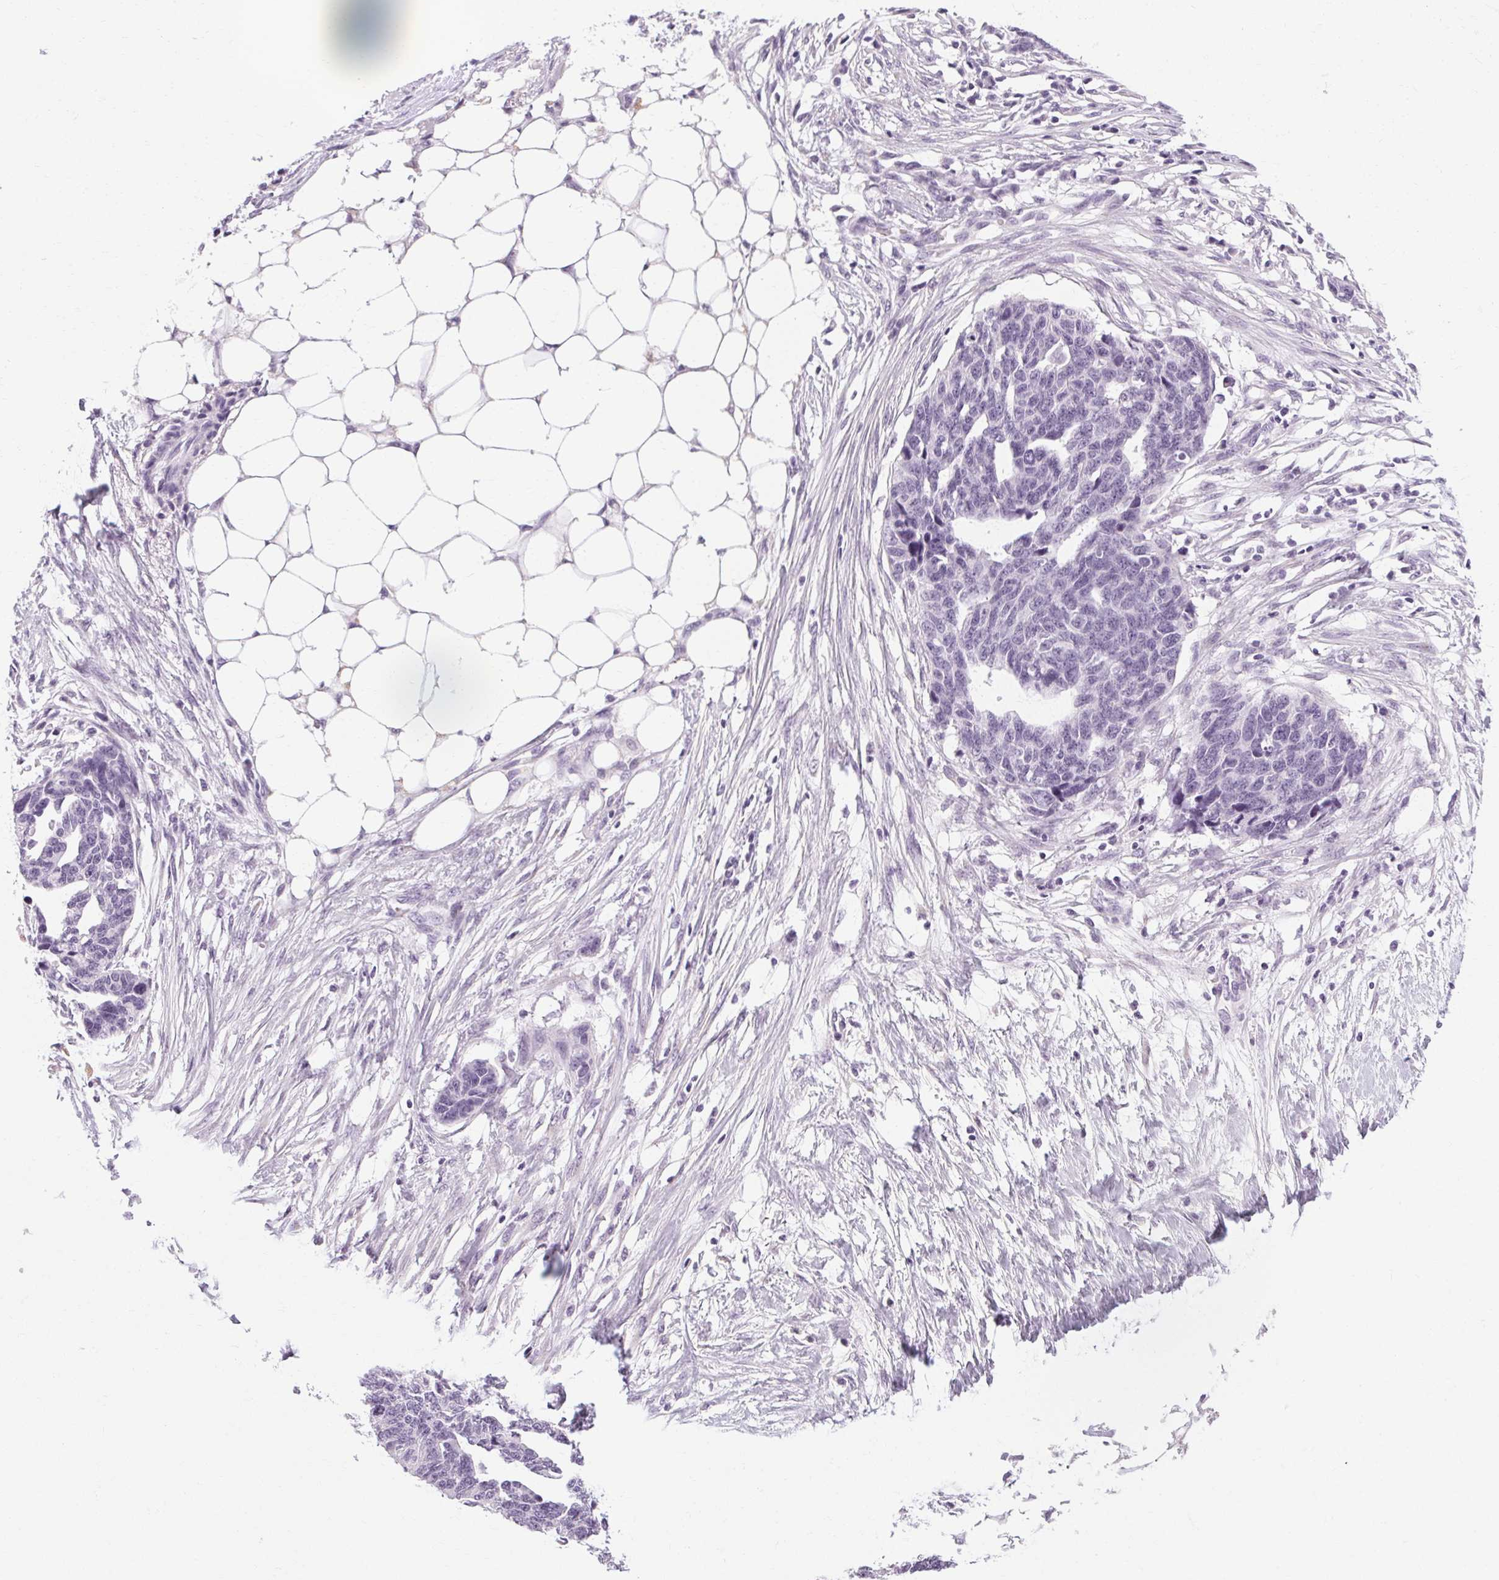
{"staining": {"intensity": "negative", "quantity": "none", "location": "none"}, "tissue": "ovarian cancer", "cell_type": "Tumor cells", "image_type": "cancer", "snomed": [{"axis": "morphology", "description": "Cystadenocarcinoma, serous, NOS"}, {"axis": "topography", "description": "Ovary"}], "caption": "Tumor cells show no significant positivity in serous cystadenocarcinoma (ovarian).", "gene": "POMC", "patient": {"sex": "female", "age": 69}}